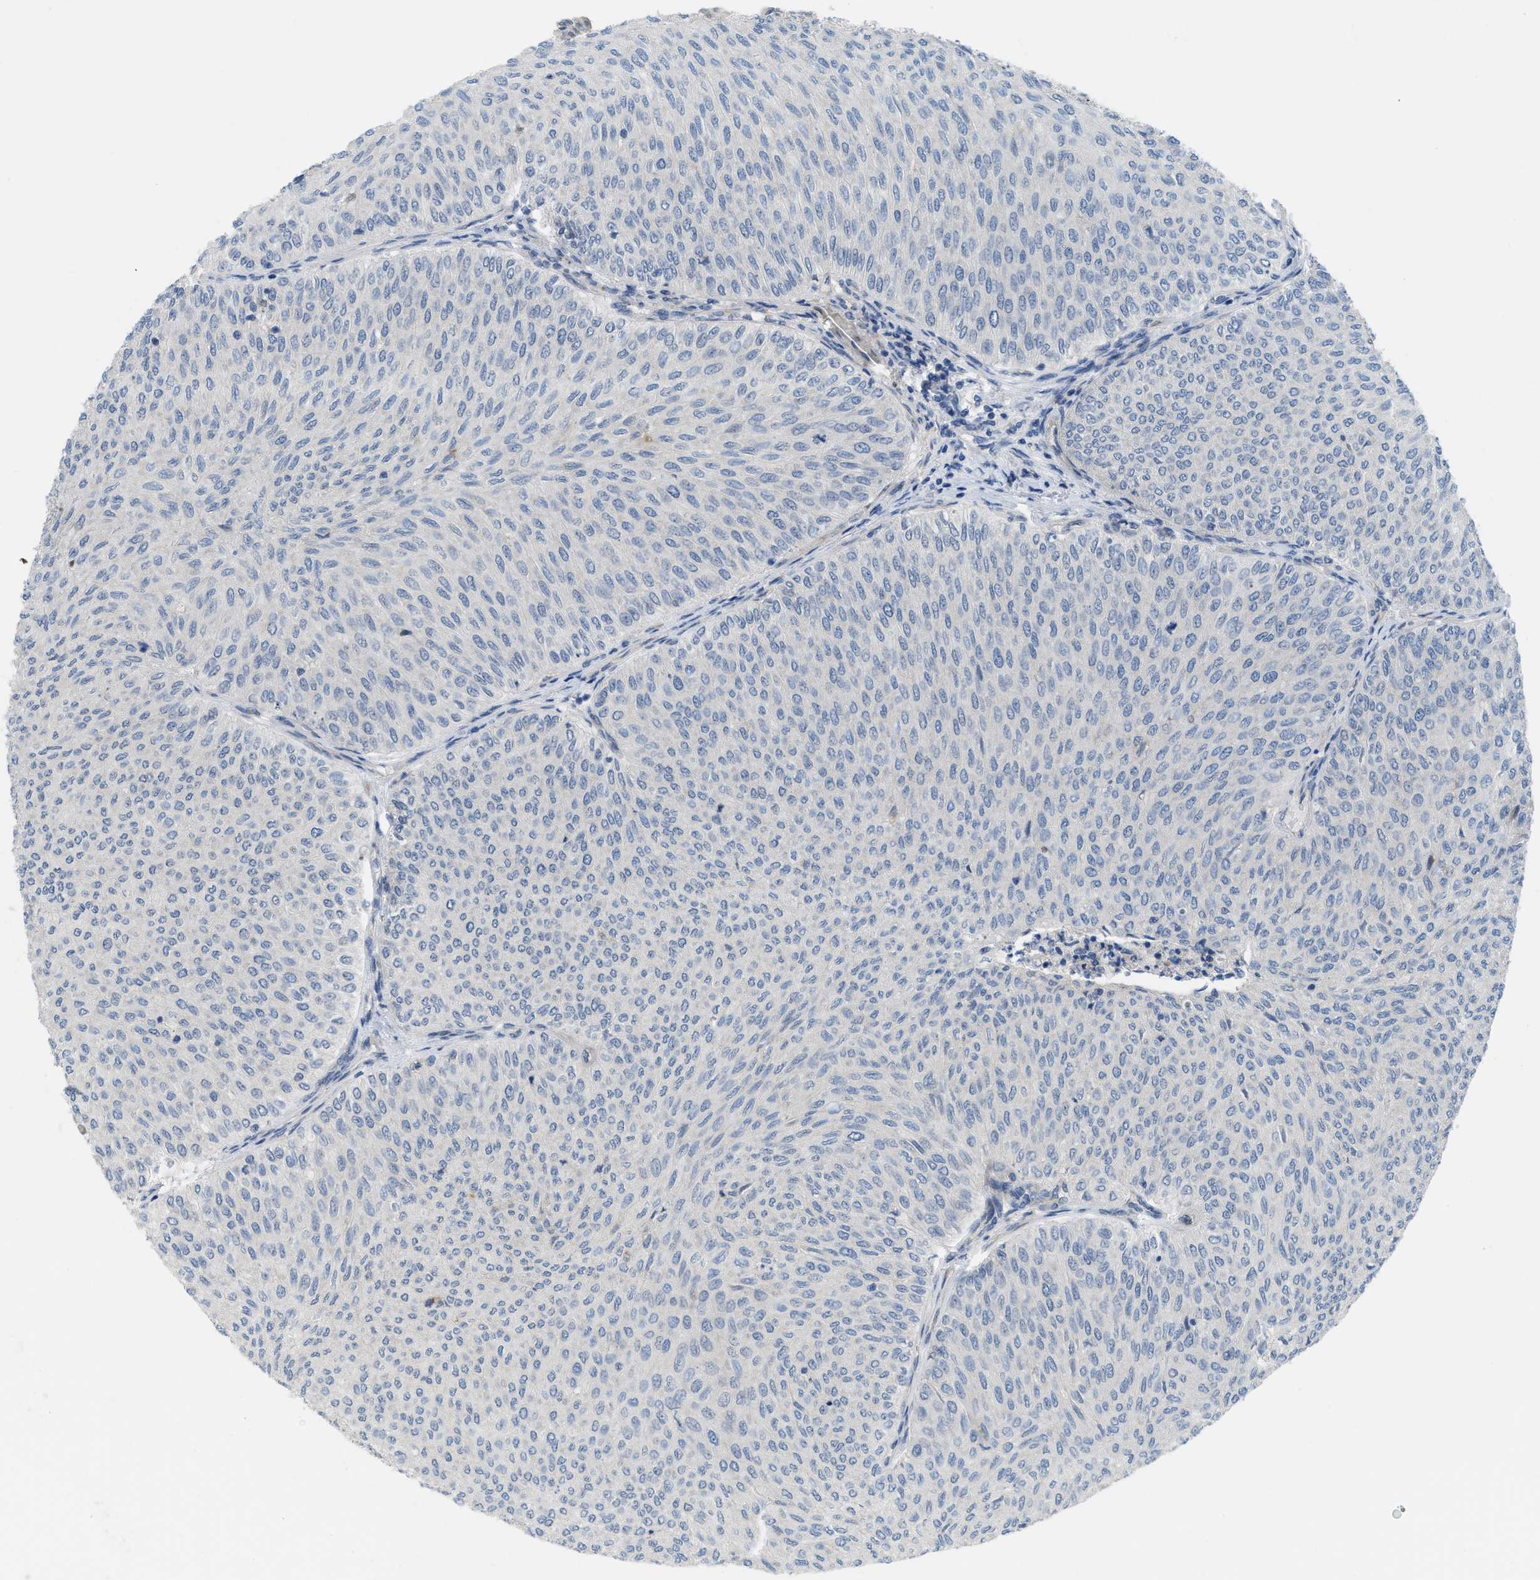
{"staining": {"intensity": "negative", "quantity": "none", "location": "none"}, "tissue": "urothelial cancer", "cell_type": "Tumor cells", "image_type": "cancer", "snomed": [{"axis": "morphology", "description": "Urothelial carcinoma, Low grade"}, {"axis": "topography", "description": "Urinary bladder"}], "caption": "IHC of human urothelial carcinoma (low-grade) exhibits no expression in tumor cells. (Immunohistochemistry (ihc), brightfield microscopy, high magnification).", "gene": "TNFAIP1", "patient": {"sex": "male", "age": 78}}